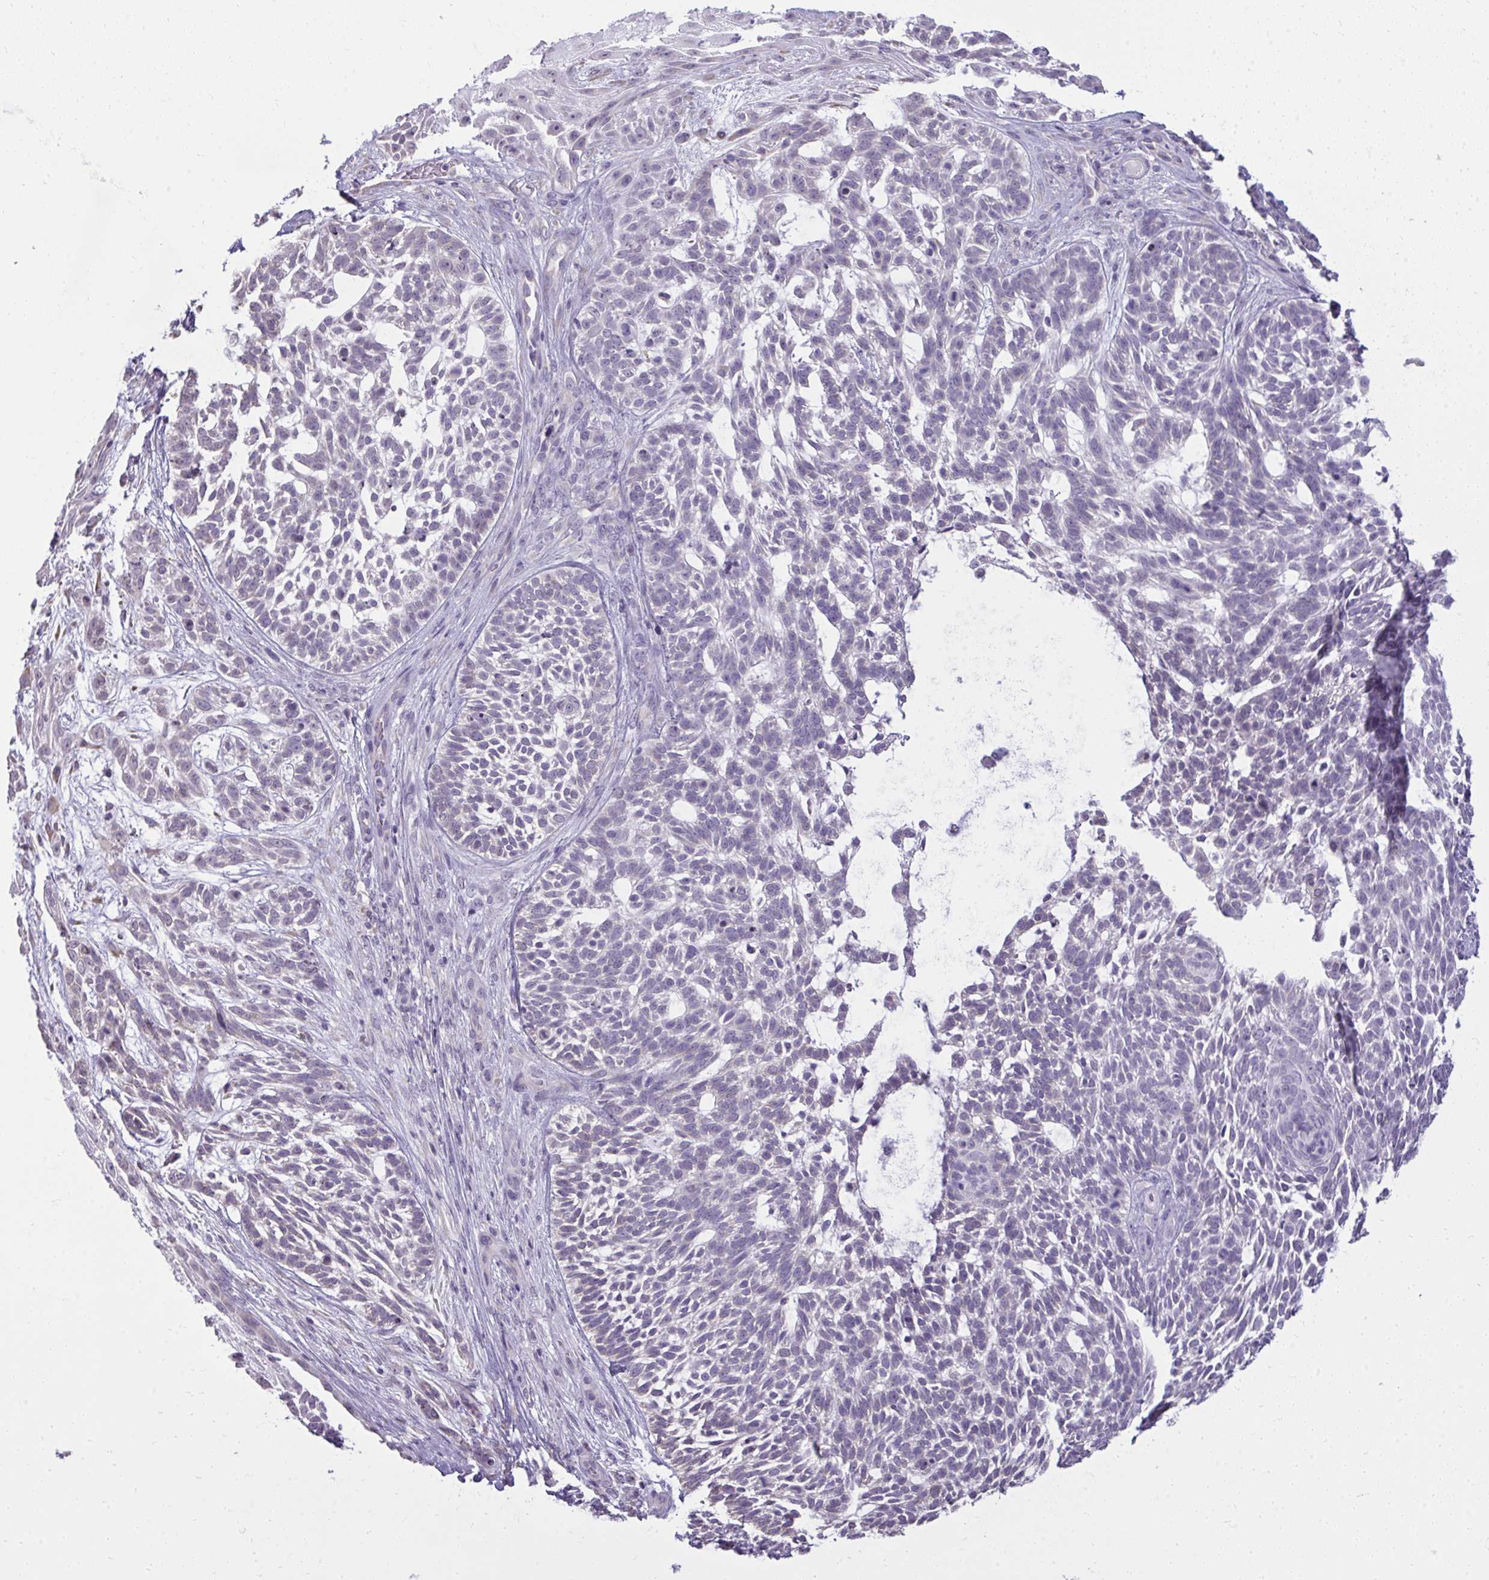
{"staining": {"intensity": "negative", "quantity": "none", "location": "none"}, "tissue": "skin cancer", "cell_type": "Tumor cells", "image_type": "cancer", "snomed": [{"axis": "morphology", "description": "Basal cell carcinoma"}, {"axis": "topography", "description": "Skin"}, {"axis": "topography", "description": "Skin, foot"}], "caption": "Image shows no protein staining in tumor cells of basal cell carcinoma (skin) tissue. (DAB (3,3'-diaminobenzidine) IHC visualized using brightfield microscopy, high magnification).", "gene": "NPPA", "patient": {"sex": "female", "age": 77}}